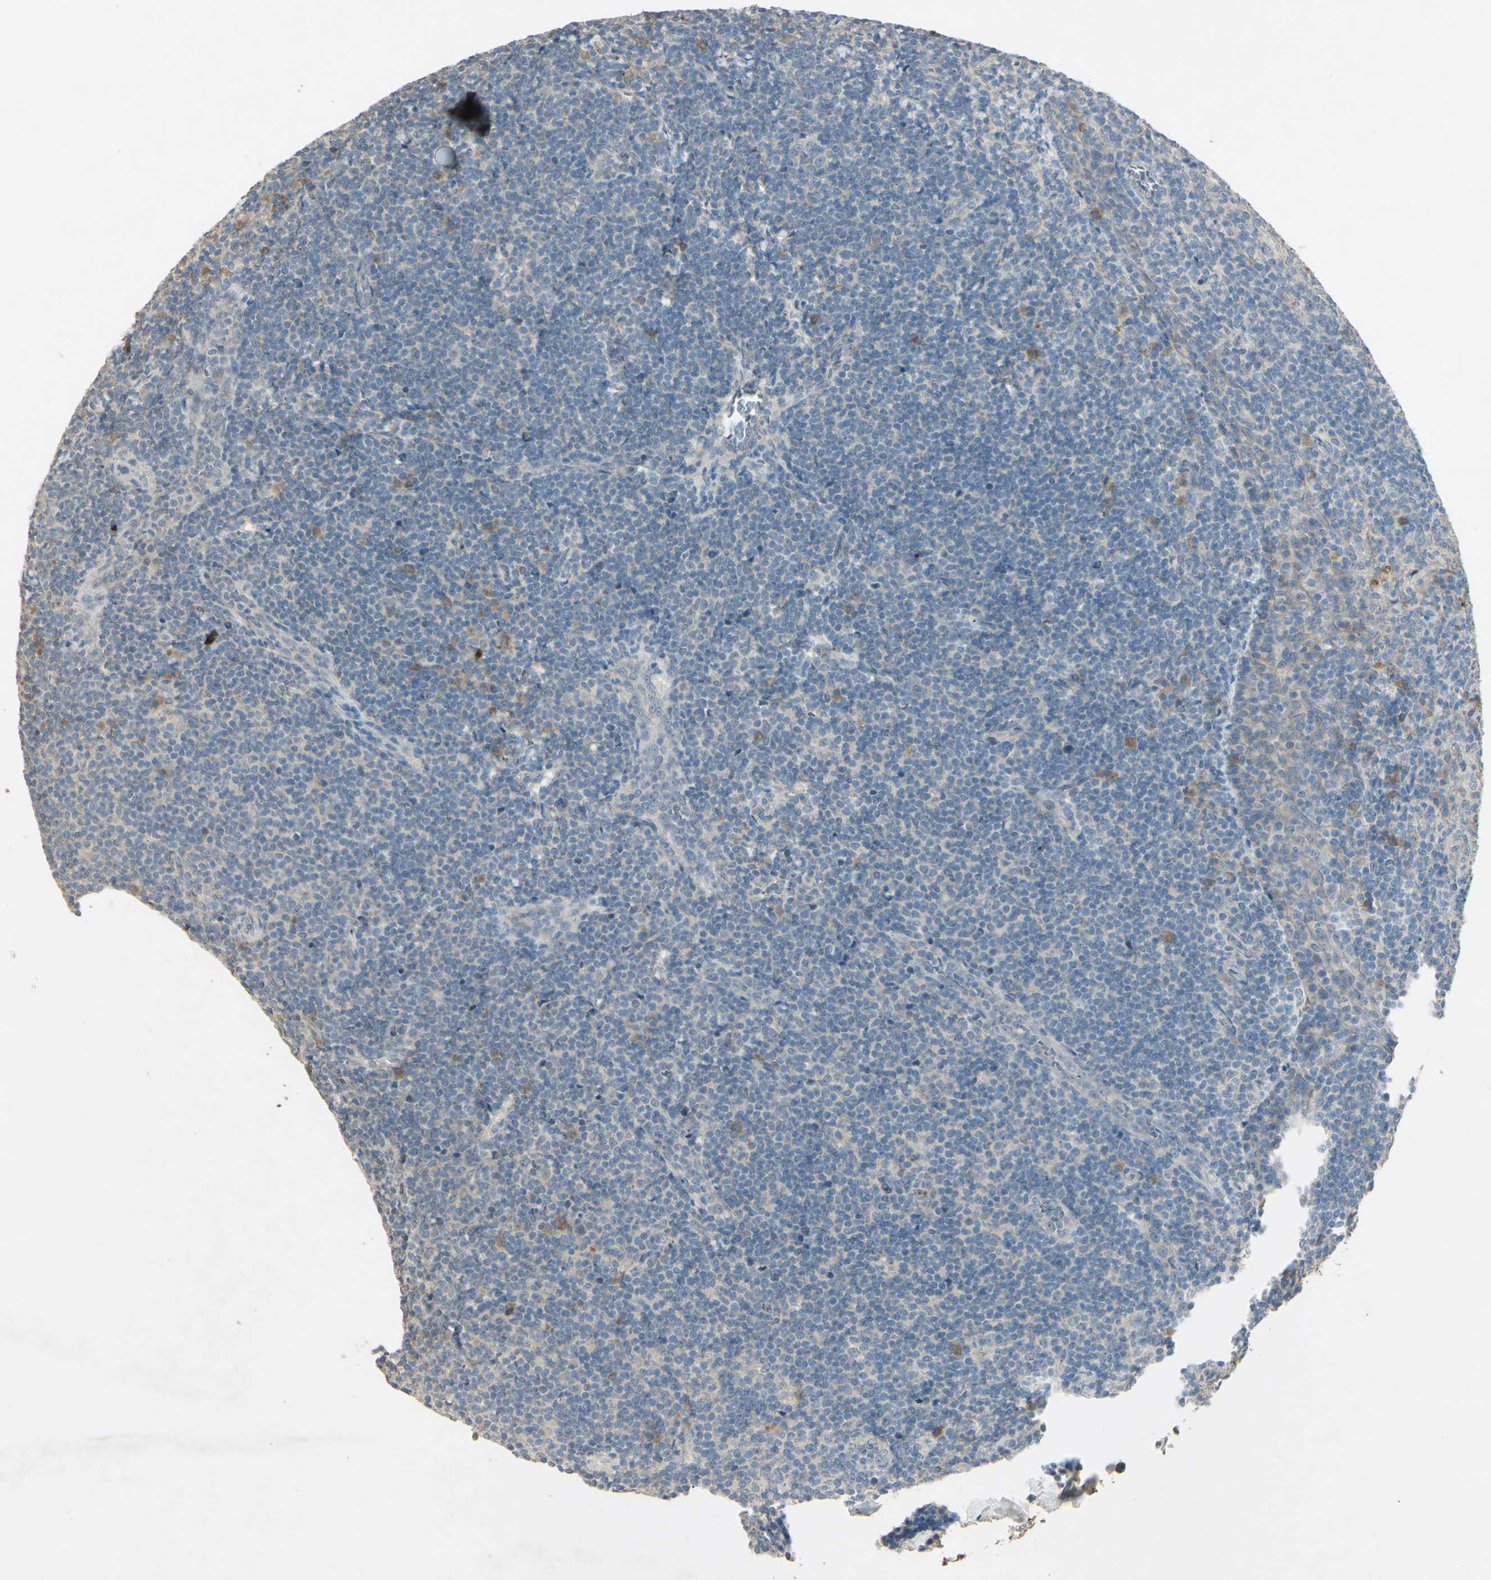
{"staining": {"intensity": "weak", "quantity": "<25%", "location": "cytoplasmic/membranous"}, "tissue": "tonsil", "cell_type": "Germinal center cells", "image_type": "normal", "snomed": [{"axis": "morphology", "description": "Normal tissue, NOS"}, {"axis": "topography", "description": "Tonsil"}], "caption": "High power microscopy photomicrograph of an IHC photomicrograph of unremarkable tonsil, revealing no significant positivity in germinal center cells. The staining was performed using DAB to visualize the protein expression in brown, while the nuclei were stained in blue with hematoxylin (Magnification: 20x).", "gene": "TIMM21", "patient": {"sex": "male", "age": 31}}